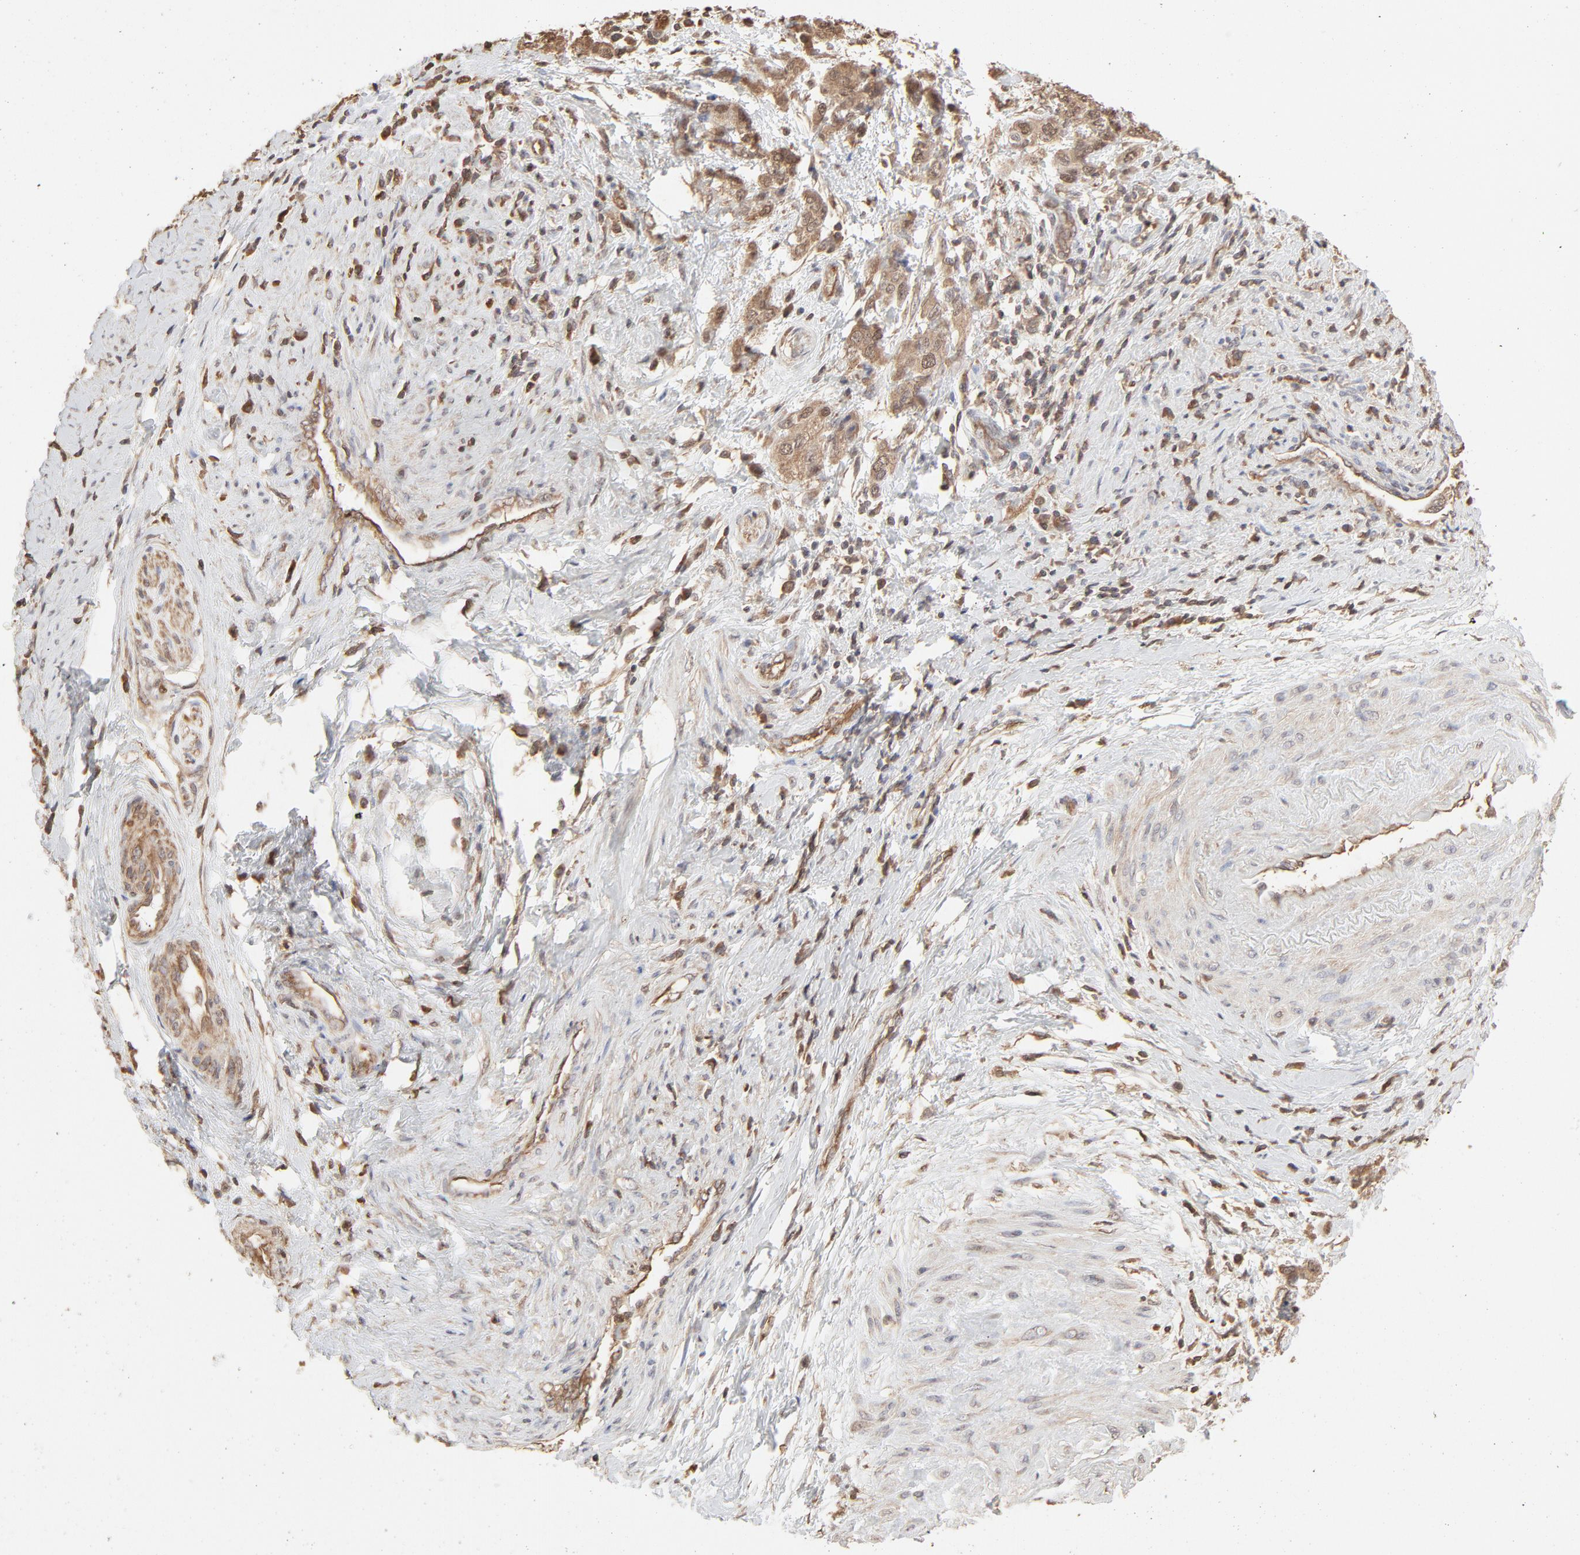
{"staining": {"intensity": "moderate", "quantity": ">75%", "location": "cytoplasmic/membranous,nuclear"}, "tissue": "cervical cancer", "cell_type": "Tumor cells", "image_type": "cancer", "snomed": [{"axis": "morphology", "description": "Squamous cell carcinoma, NOS"}, {"axis": "topography", "description": "Cervix"}], "caption": "Immunohistochemistry image of neoplastic tissue: human cervical cancer (squamous cell carcinoma) stained using immunohistochemistry reveals medium levels of moderate protein expression localized specifically in the cytoplasmic/membranous and nuclear of tumor cells, appearing as a cytoplasmic/membranous and nuclear brown color.", "gene": "PPP2CA", "patient": {"sex": "female", "age": 54}}